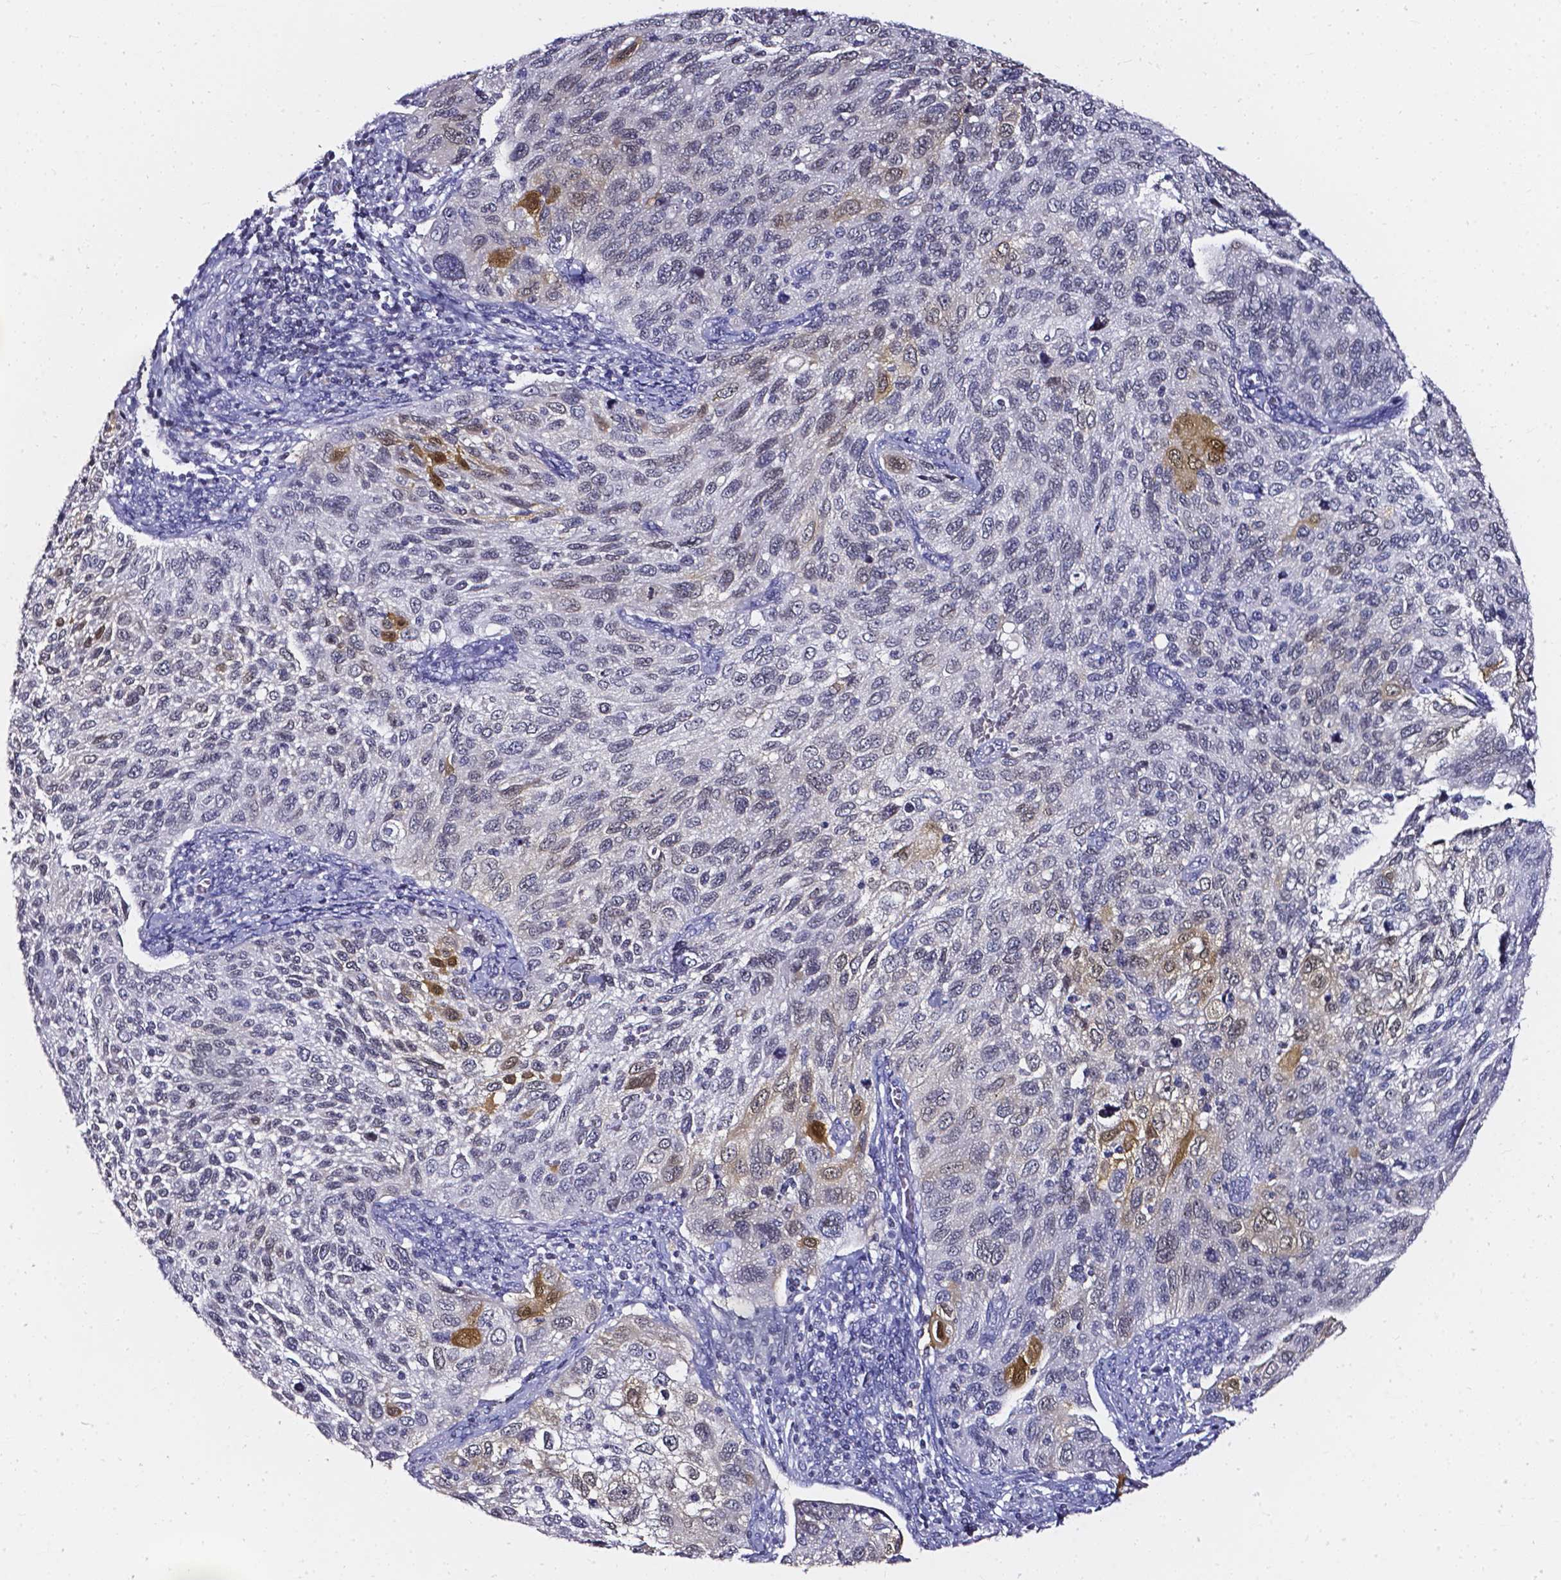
{"staining": {"intensity": "moderate", "quantity": "<25%", "location": "cytoplasmic/membranous,nuclear"}, "tissue": "cervical cancer", "cell_type": "Tumor cells", "image_type": "cancer", "snomed": [{"axis": "morphology", "description": "Squamous cell carcinoma, NOS"}, {"axis": "topography", "description": "Cervix"}], "caption": "The image shows a brown stain indicating the presence of a protein in the cytoplasmic/membranous and nuclear of tumor cells in cervical cancer (squamous cell carcinoma). (IHC, brightfield microscopy, high magnification).", "gene": "AKR1B10", "patient": {"sex": "female", "age": 70}}